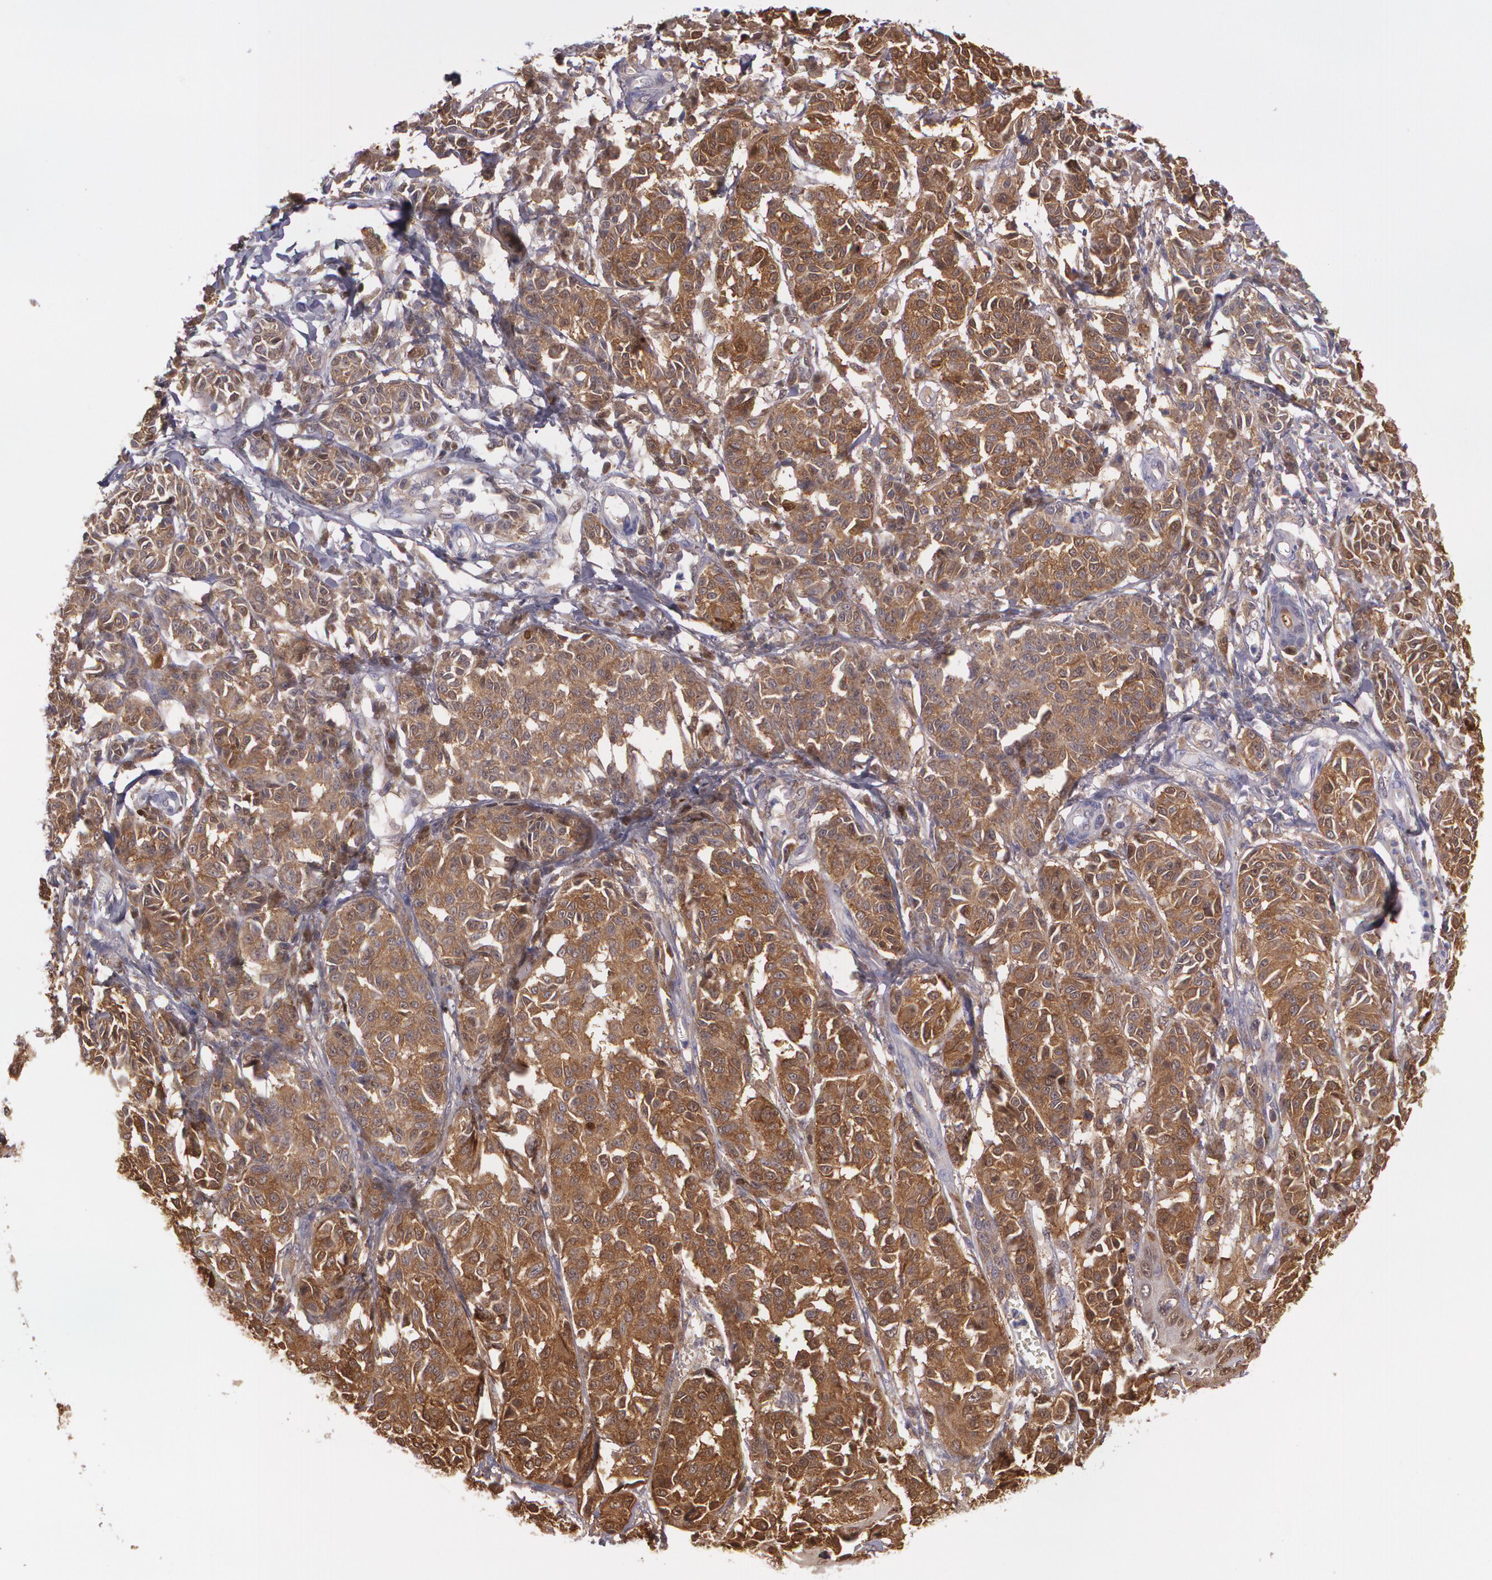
{"staining": {"intensity": "strong", "quantity": ">75%", "location": "cytoplasmic/membranous"}, "tissue": "melanoma", "cell_type": "Tumor cells", "image_type": "cancer", "snomed": [{"axis": "morphology", "description": "Malignant melanoma, NOS"}, {"axis": "topography", "description": "Skin"}], "caption": "Approximately >75% of tumor cells in malignant melanoma show strong cytoplasmic/membranous protein expression as visualized by brown immunohistochemical staining.", "gene": "HSPH1", "patient": {"sex": "male", "age": 76}}